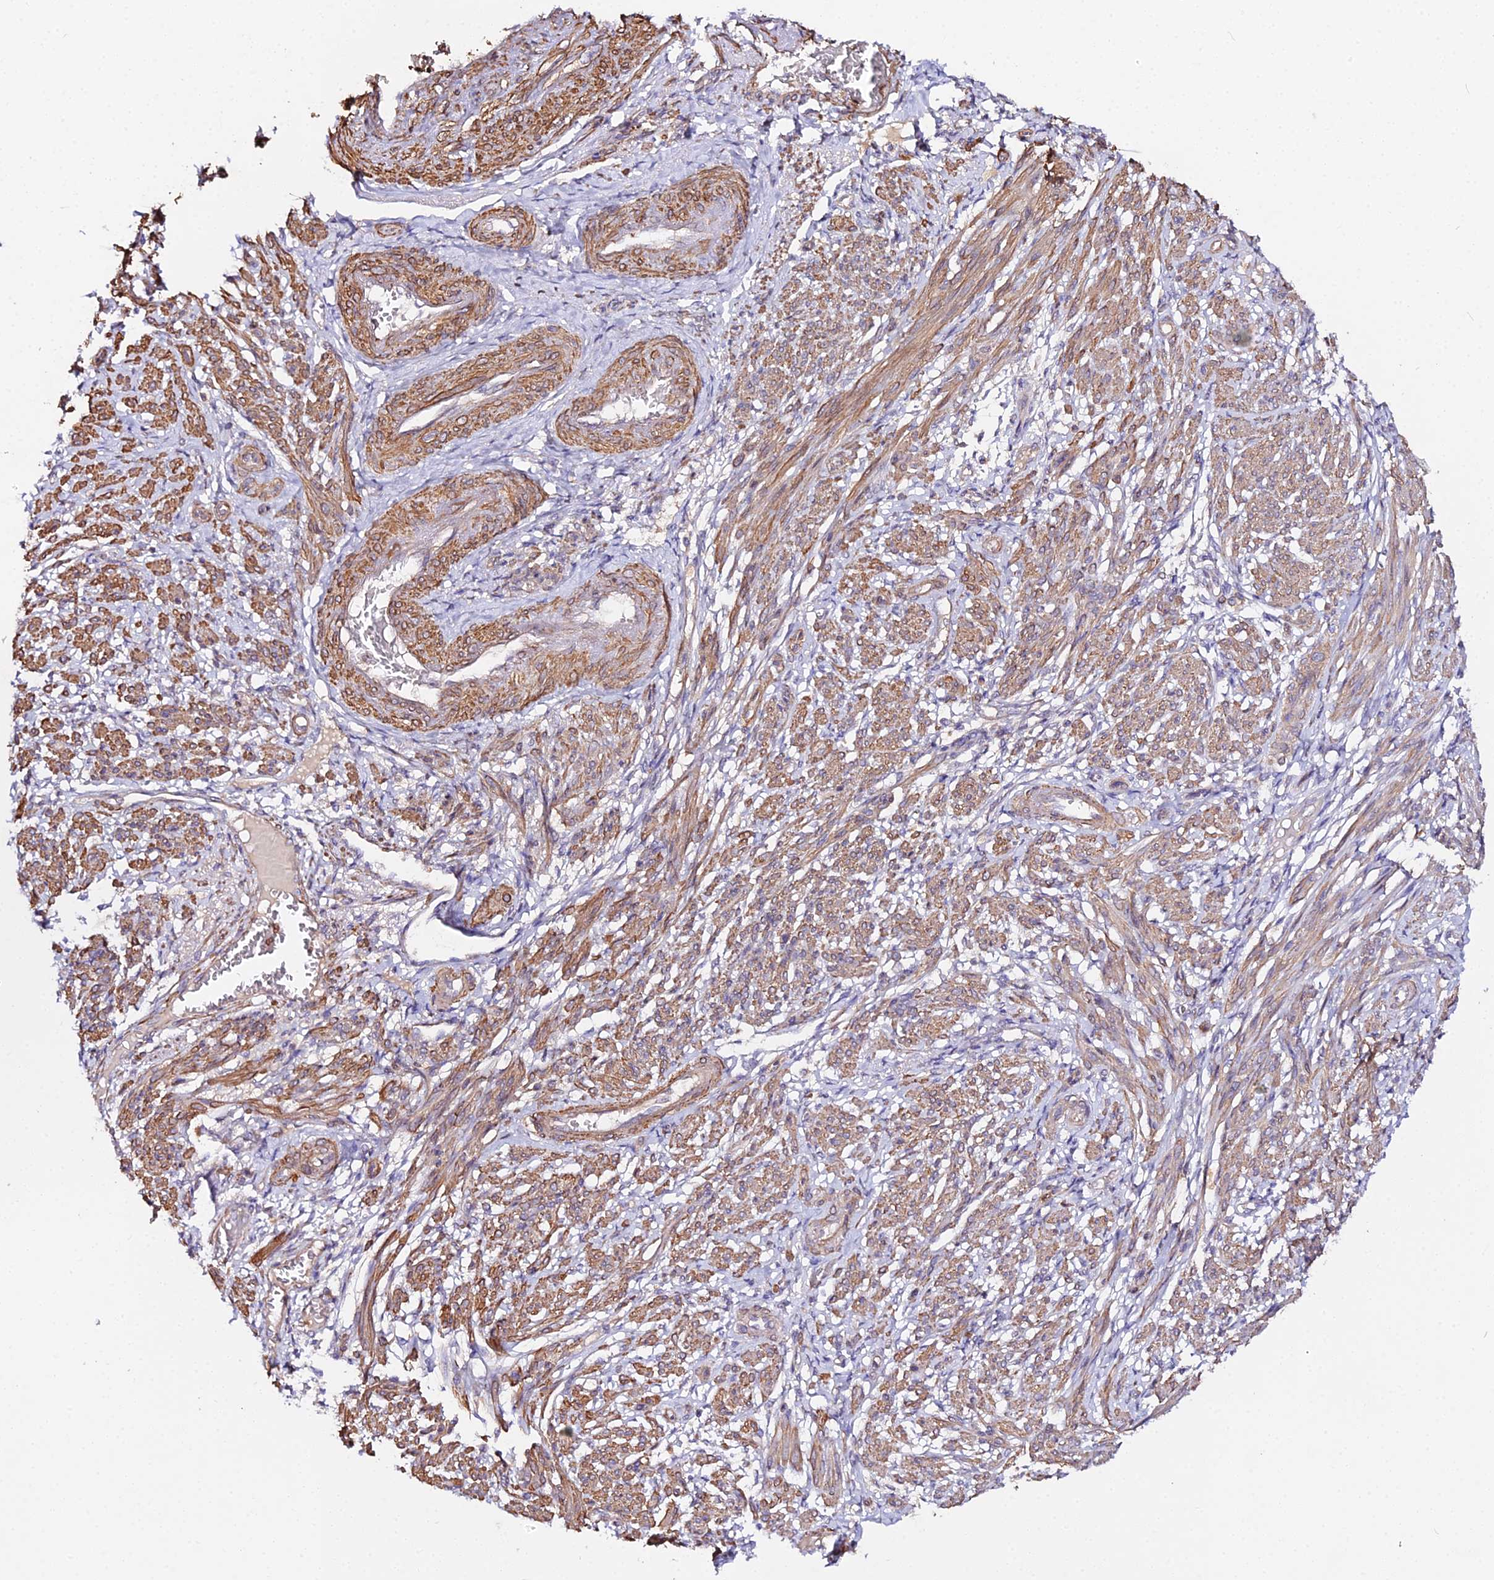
{"staining": {"intensity": "moderate", "quantity": ">75%", "location": "cytoplasmic/membranous"}, "tissue": "smooth muscle", "cell_type": "Smooth muscle cells", "image_type": "normal", "snomed": [{"axis": "morphology", "description": "Normal tissue, NOS"}, {"axis": "topography", "description": "Smooth muscle"}], "caption": "Immunohistochemical staining of normal human smooth muscle reveals >75% levels of moderate cytoplasmic/membranous protein staining in about >75% of smooth muscle cells. Using DAB (3,3'-diaminobenzidine) (brown) and hematoxylin (blue) stains, captured at high magnification using brightfield microscopy.", "gene": "TRIM26", "patient": {"sex": "female", "age": 39}}